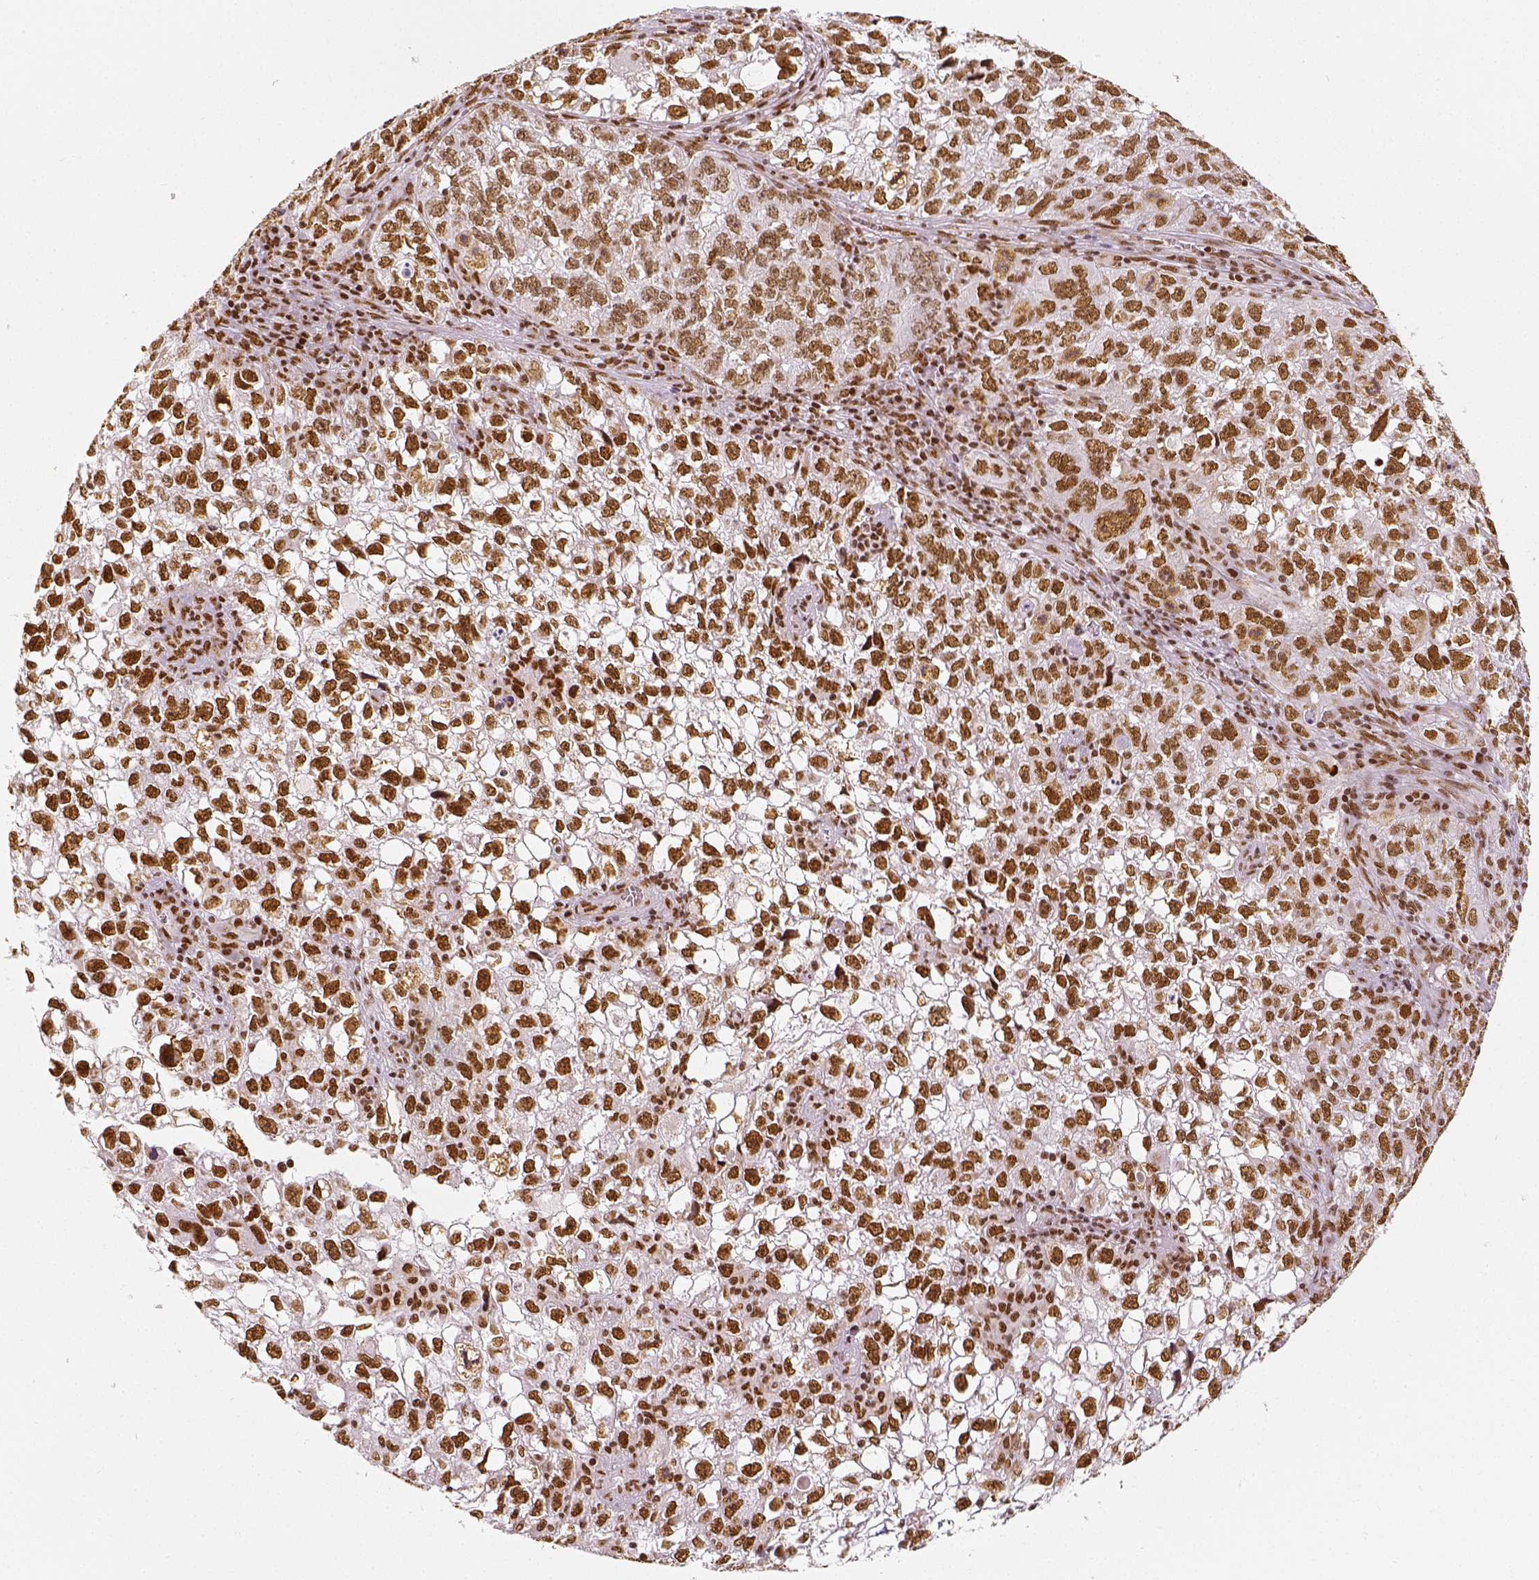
{"staining": {"intensity": "moderate", "quantity": ">75%", "location": "nuclear"}, "tissue": "cervical cancer", "cell_type": "Tumor cells", "image_type": "cancer", "snomed": [{"axis": "morphology", "description": "Squamous cell carcinoma, NOS"}, {"axis": "topography", "description": "Cervix"}], "caption": "Human cervical cancer stained with a brown dye demonstrates moderate nuclear positive positivity in approximately >75% of tumor cells.", "gene": "KDM5B", "patient": {"sex": "female", "age": 55}}